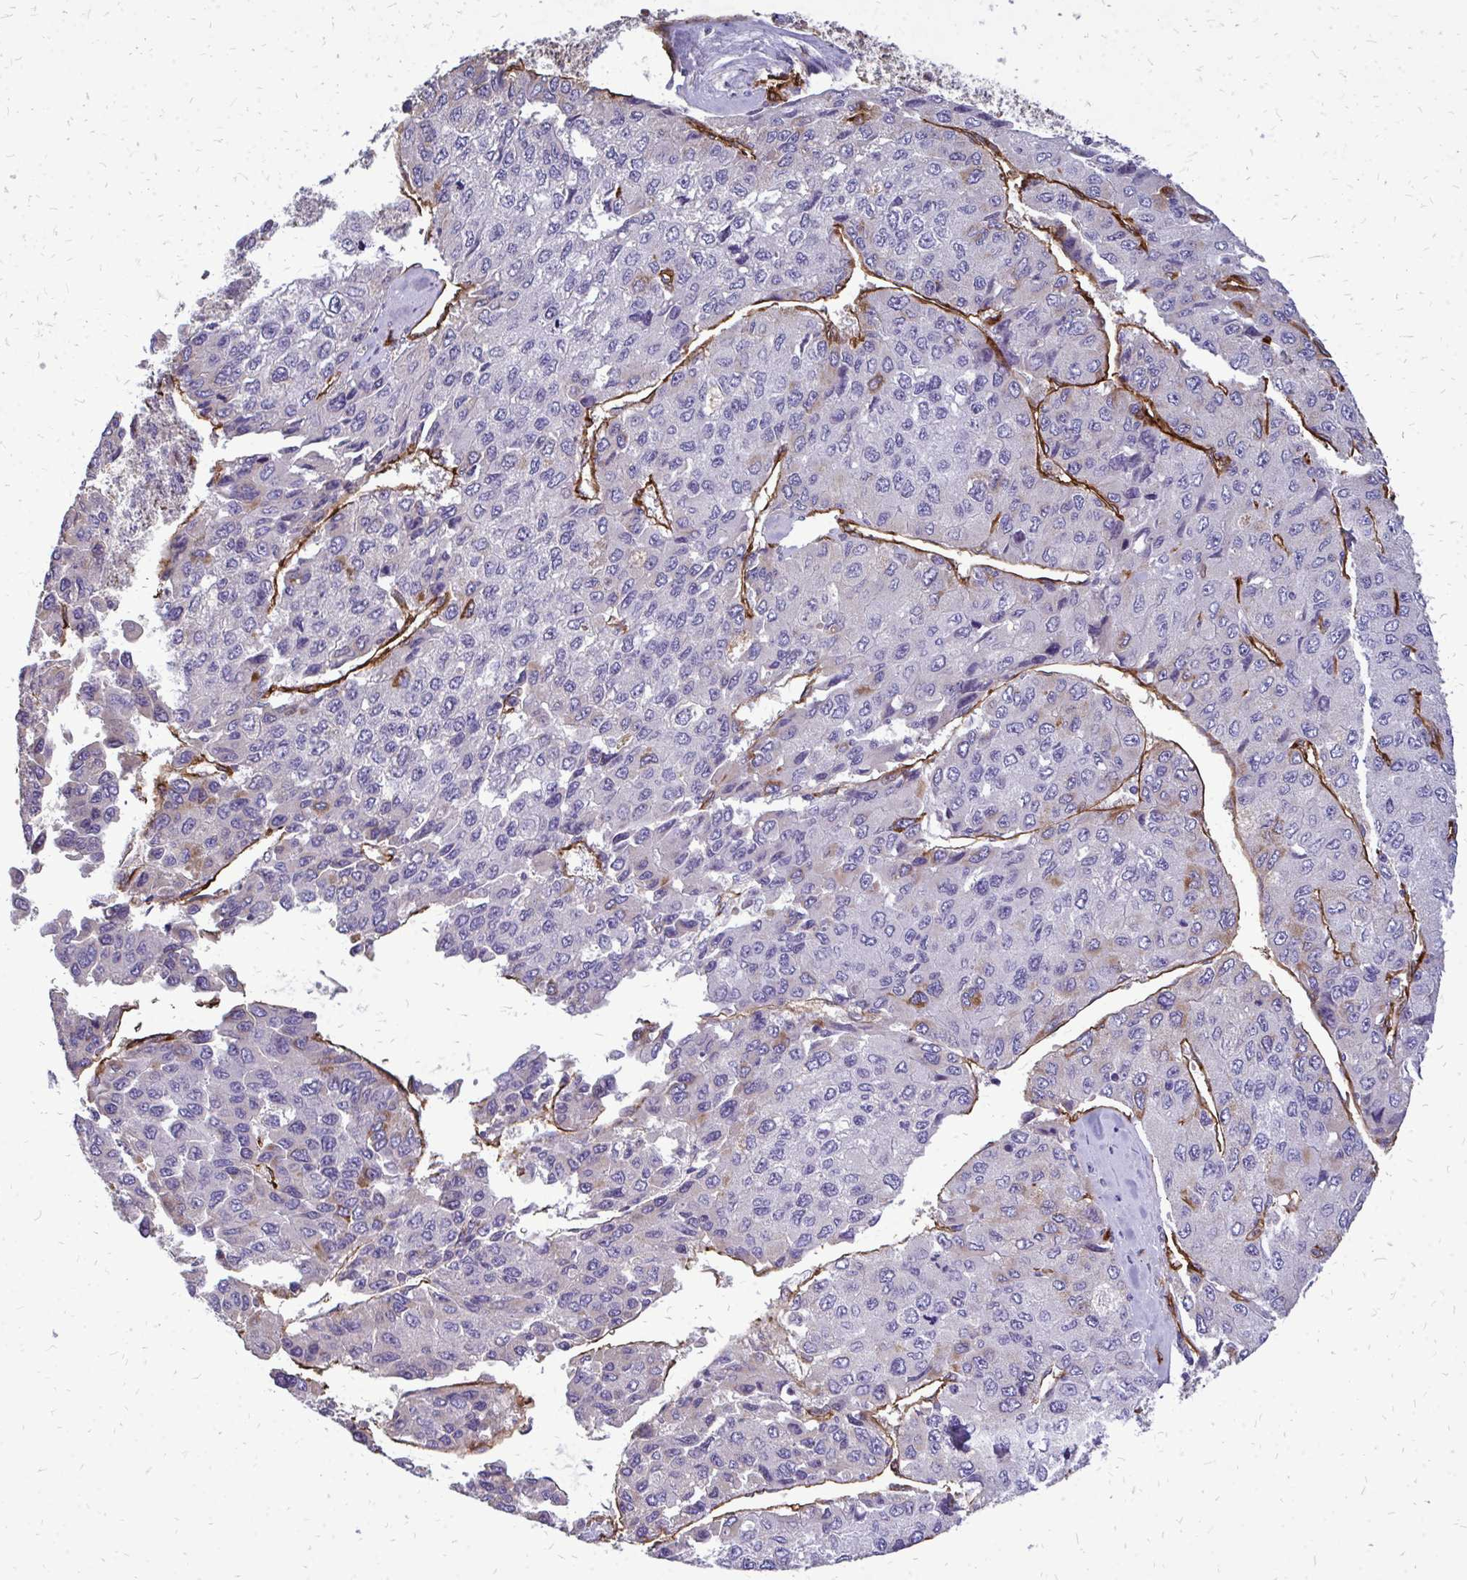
{"staining": {"intensity": "negative", "quantity": "none", "location": "none"}, "tissue": "liver cancer", "cell_type": "Tumor cells", "image_type": "cancer", "snomed": [{"axis": "morphology", "description": "Carcinoma, Hepatocellular, NOS"}, {"axis": "topography", "description": "Liver"}], "caption": "Liver hepatocellular carcinoma stained for a protein using immunohistochemistry demonstrates no positivity tumor cells.", "gene": "MARCKSL1", "patient": {"sex": "female", "age": 66}}